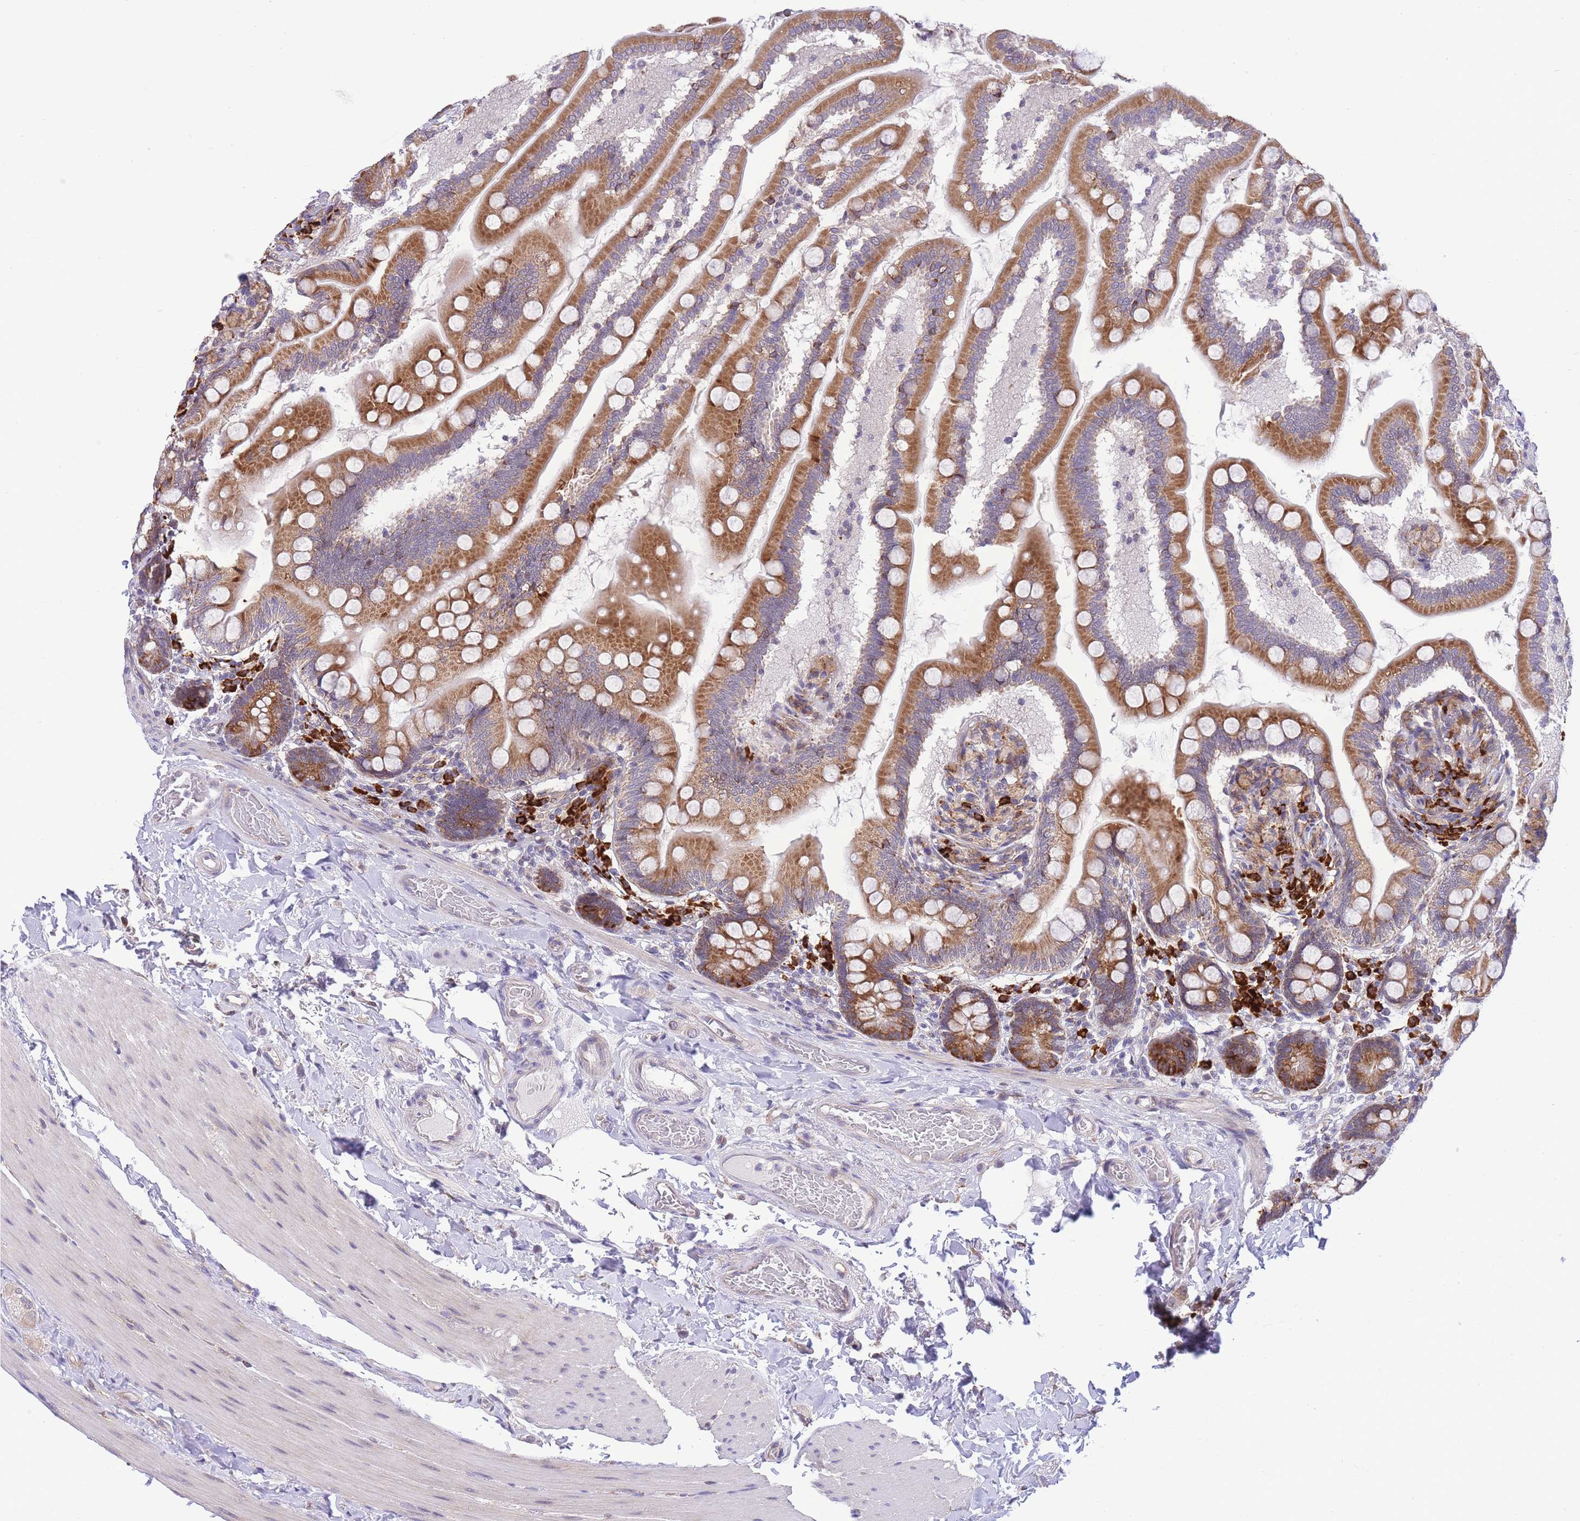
{"staining": {"intensity": "strong", "quantity": ">75%", "location": "cytoplasmic/membranous"}, "tissue": "small intestine", "cell_type": "Glandular cells", "image_type": "normal", "snomed": [{"axis": "morphology", "description": "Normal tissue, NOS"}, {"axis": "topography", "description": "Small intestine"}], "caption": "IHC micrograph of unremarkable small intestine: human small intestine stained using immunohistochemistry (IHC) reveals high levels of strong protein expression localized specifically in the cytoplasmic/membranous of glandular cells, appearing as a cytoplasmic/membranous brown color.", "gene": "EXOSC8", "patient": {"sex": "female", "age": 64}}